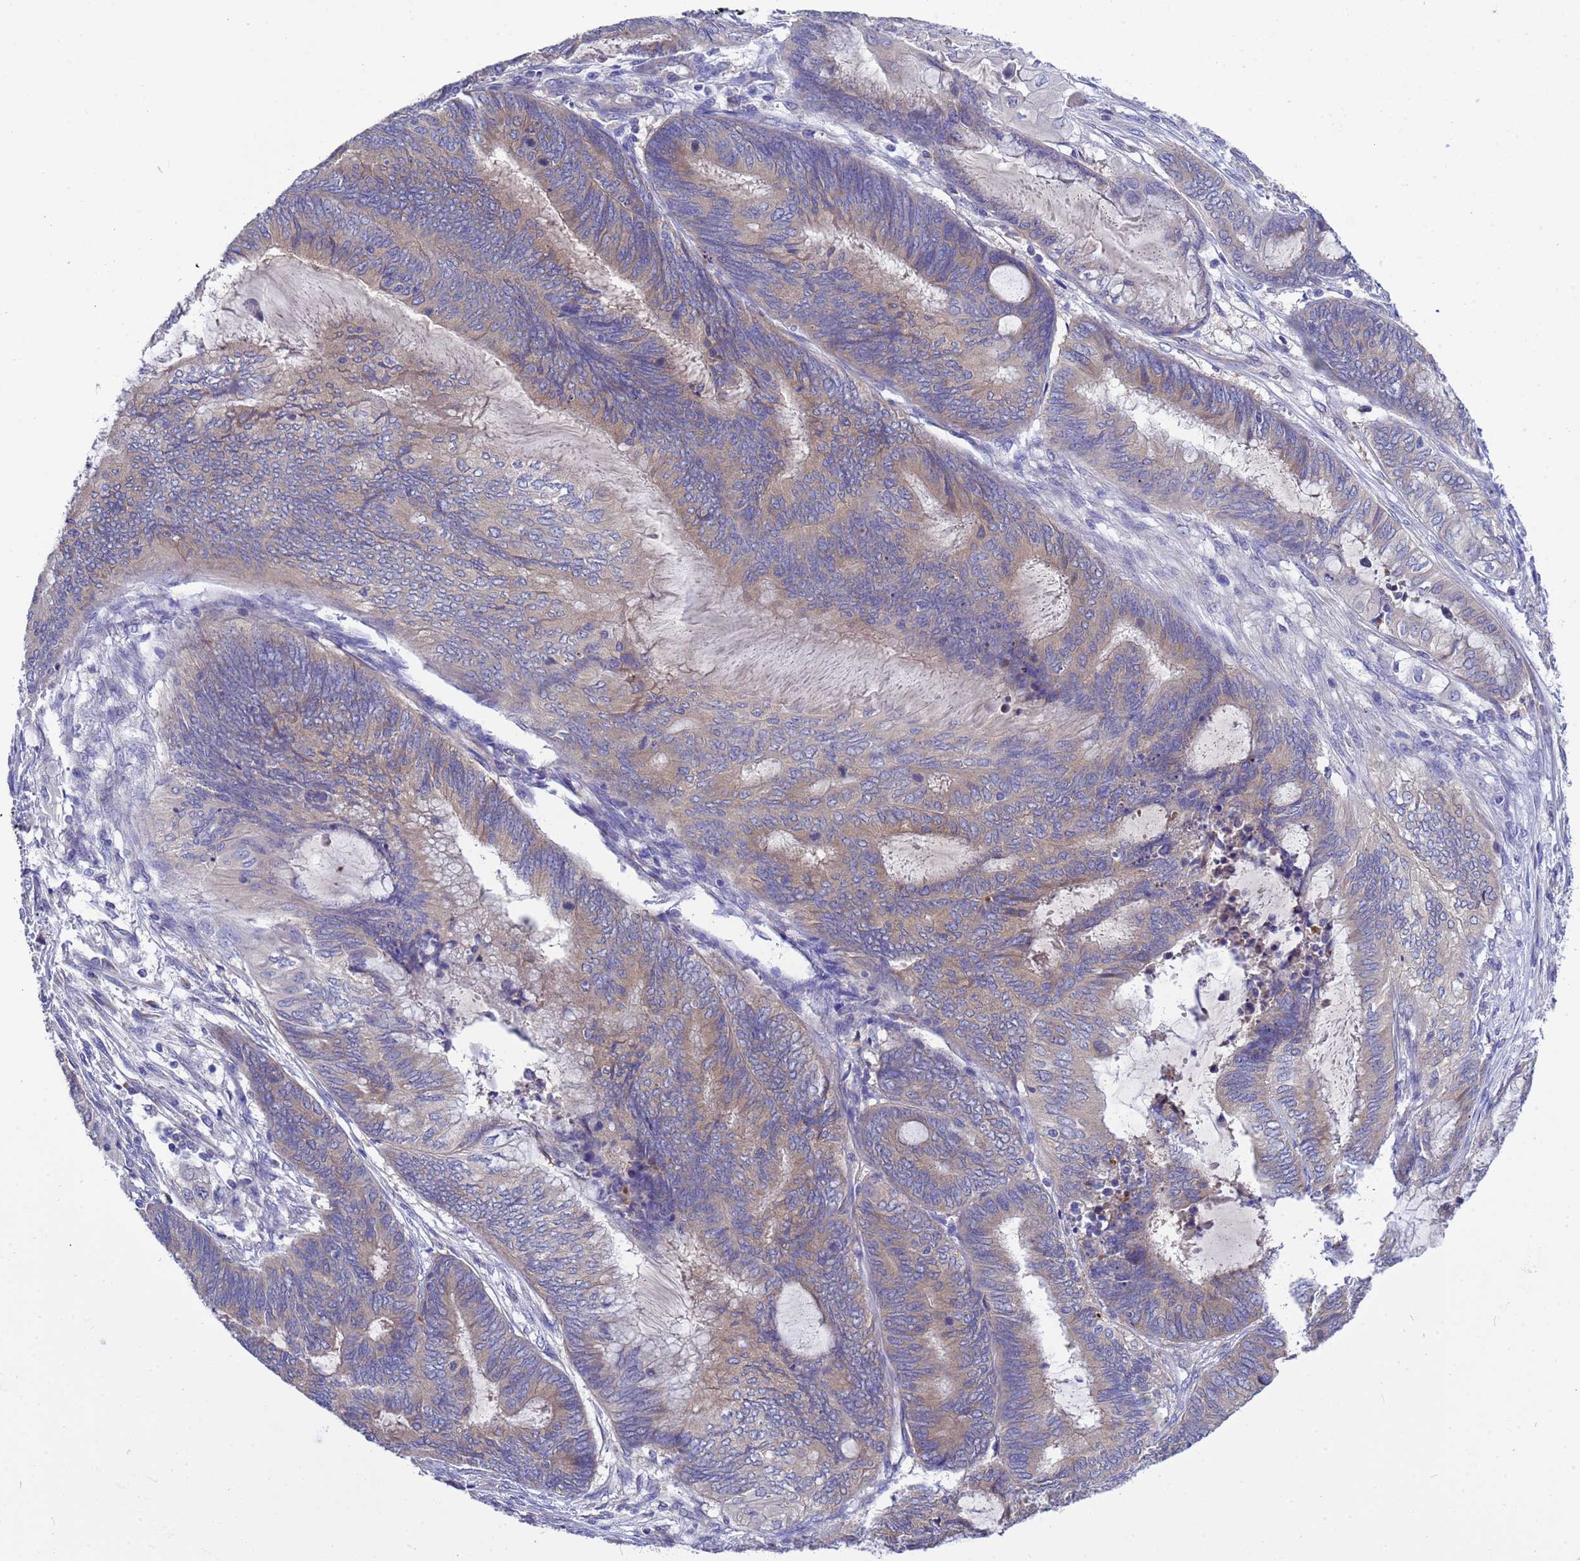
{"staining": {"intensity": "weak", "quantity": "25%-75%", "location": "cytoplasmic/membranous"}, "tissue": "endometrial cancer", "cell_type": "Tumor cells", "image_type": "cancer", "snomed": [{"axis": "morphology", "description": "Adenocarcinoma, NOS"}, {"axis": "topography", "description": "Uterus"}, {"axis": "topography", "description": "Endometrium"}], "caption": "Endometrial adenocarcinoma stained for a protein (brown) reveals weak cytoplasmic/membranous positive staining in approximately 25%-75% of tumor cells.", "gene": "RC3H2", "patient": {"sex": "female", "age": 70}}